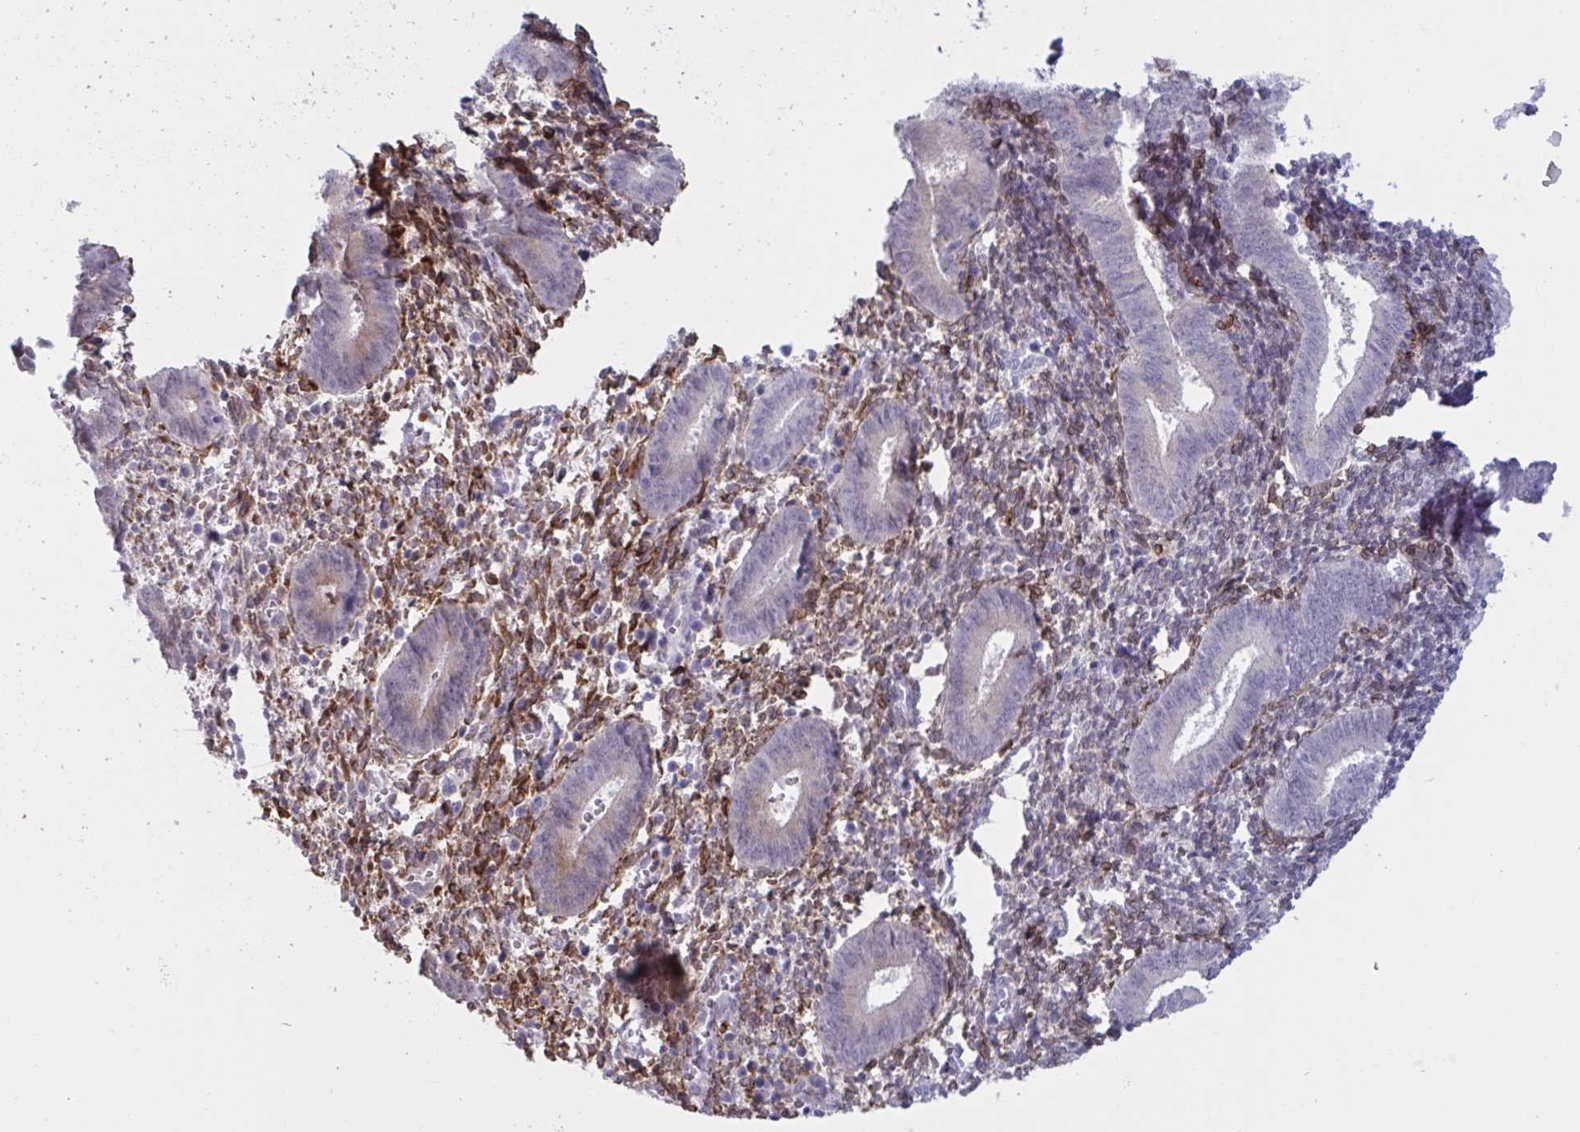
{"staining": {"intensity": "moderate", "quantity": "<25%", "location": "cytoplasmic/membranous"}, "tissue": "endometrium", "cell_type": "Cells in endometrial stroma", "image_type": "normal", "snomed": [{"axis": "morphology", "description": "Normal tissue, NOS"}, {"axis": "topography", "description": "Endometrium"}], "caption": "A brown stain shows moderate cytoplasmic/membranous staining of a protein in cells in endometrial stroma of normal human endometrium.", "gene": "HSD11B2", "patient": {"sex": "female", "age": 25}}